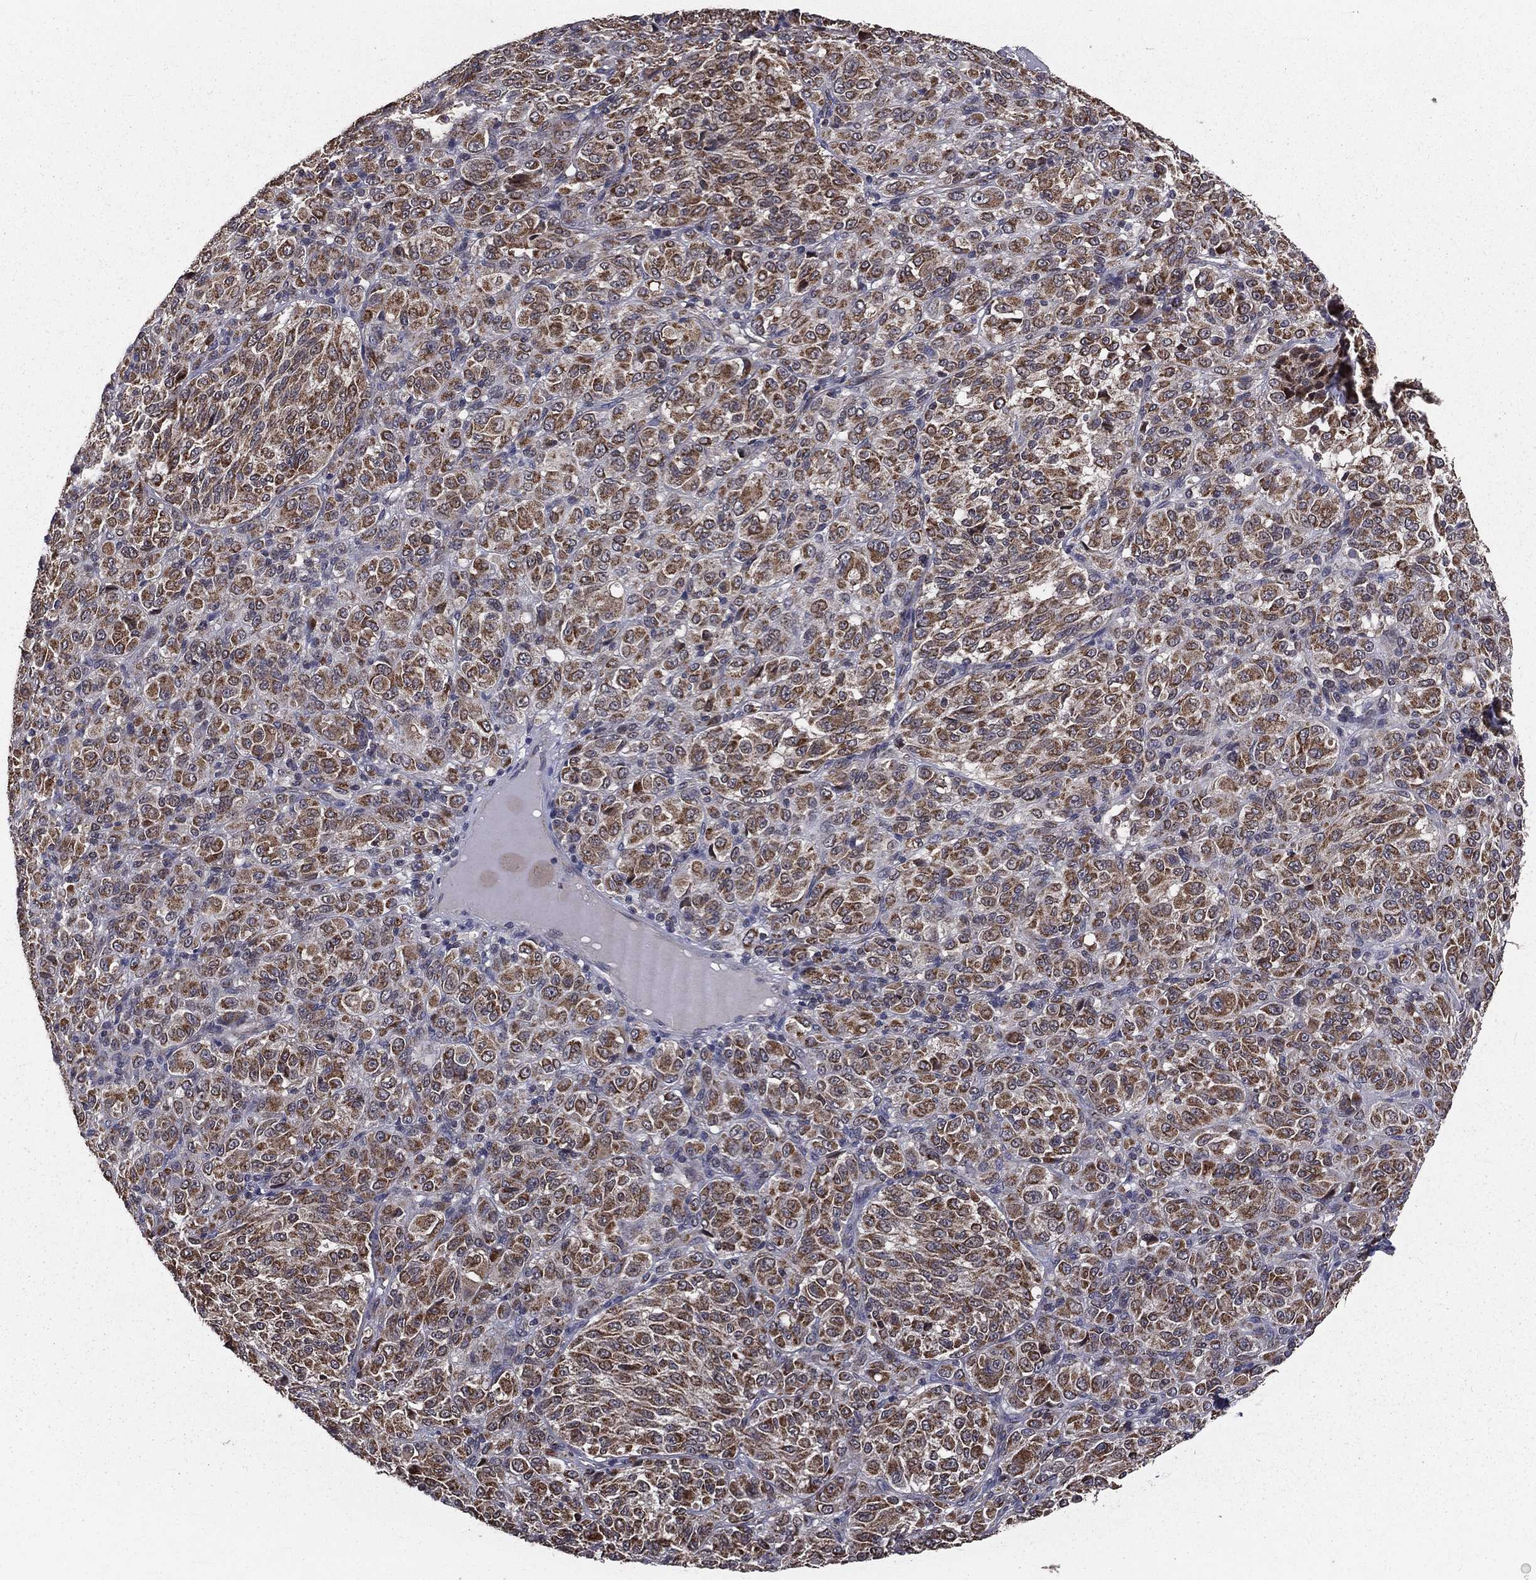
{"staining": {"intensity": "moderate", "quantity": ">75%", "location": "cytoplasmic/membranous"}, "tissue": "melanoma", "cell_type": "Tumor cells", "image_type": "cancer", "snomed": [{"axis": "morphology", "description": "Malignant melanoma, Metastatic site"}, {"axis": "topography", "description": "Brain"}], "caption": "Melanoma stained with a brown dye displays moderate cytoplasmic/membranous positive staining in about >75% of tumor cells.", "gene": "MRPL46", "patient": {"sex": "female", "age": 56}}